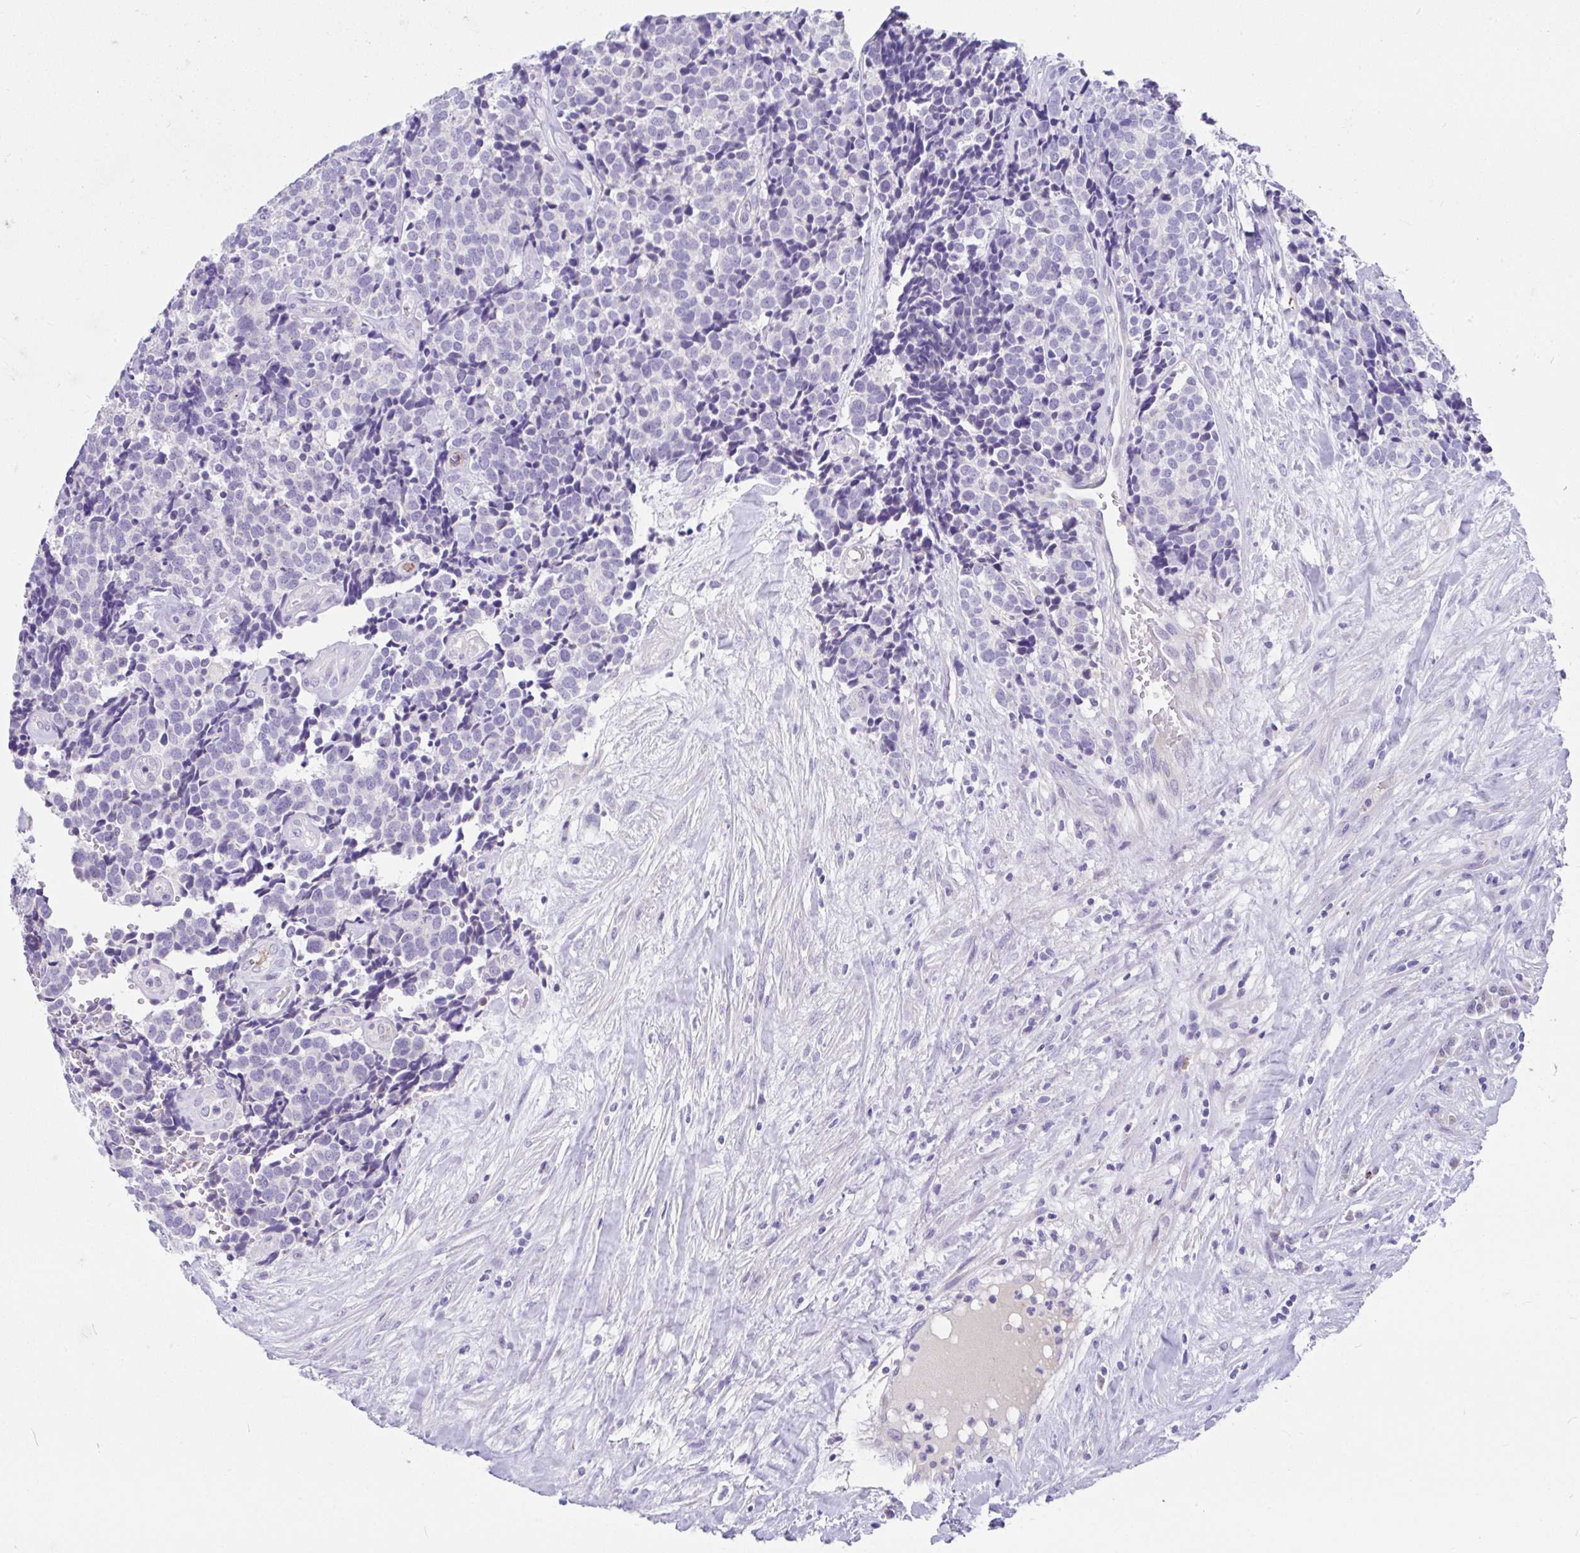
{"staining": {"intensity": "negative", "quantity": "none", "location": "none"}, "tissue": "carcinoid", "cell_type": "Tumor cells", "image_type": "cancer", "snomed": [{"axis": "morphology", "description": "Carcinoid, malignant, NOS"}, {"axis": "topography", "description": "Skin"}], "caption": "Immunohistochemical staining of carcinoid (malignant) shows no significant positivity in tumor cells.", "gene": "CCSAP", "patient": {"sex": "female", "age": 79}}